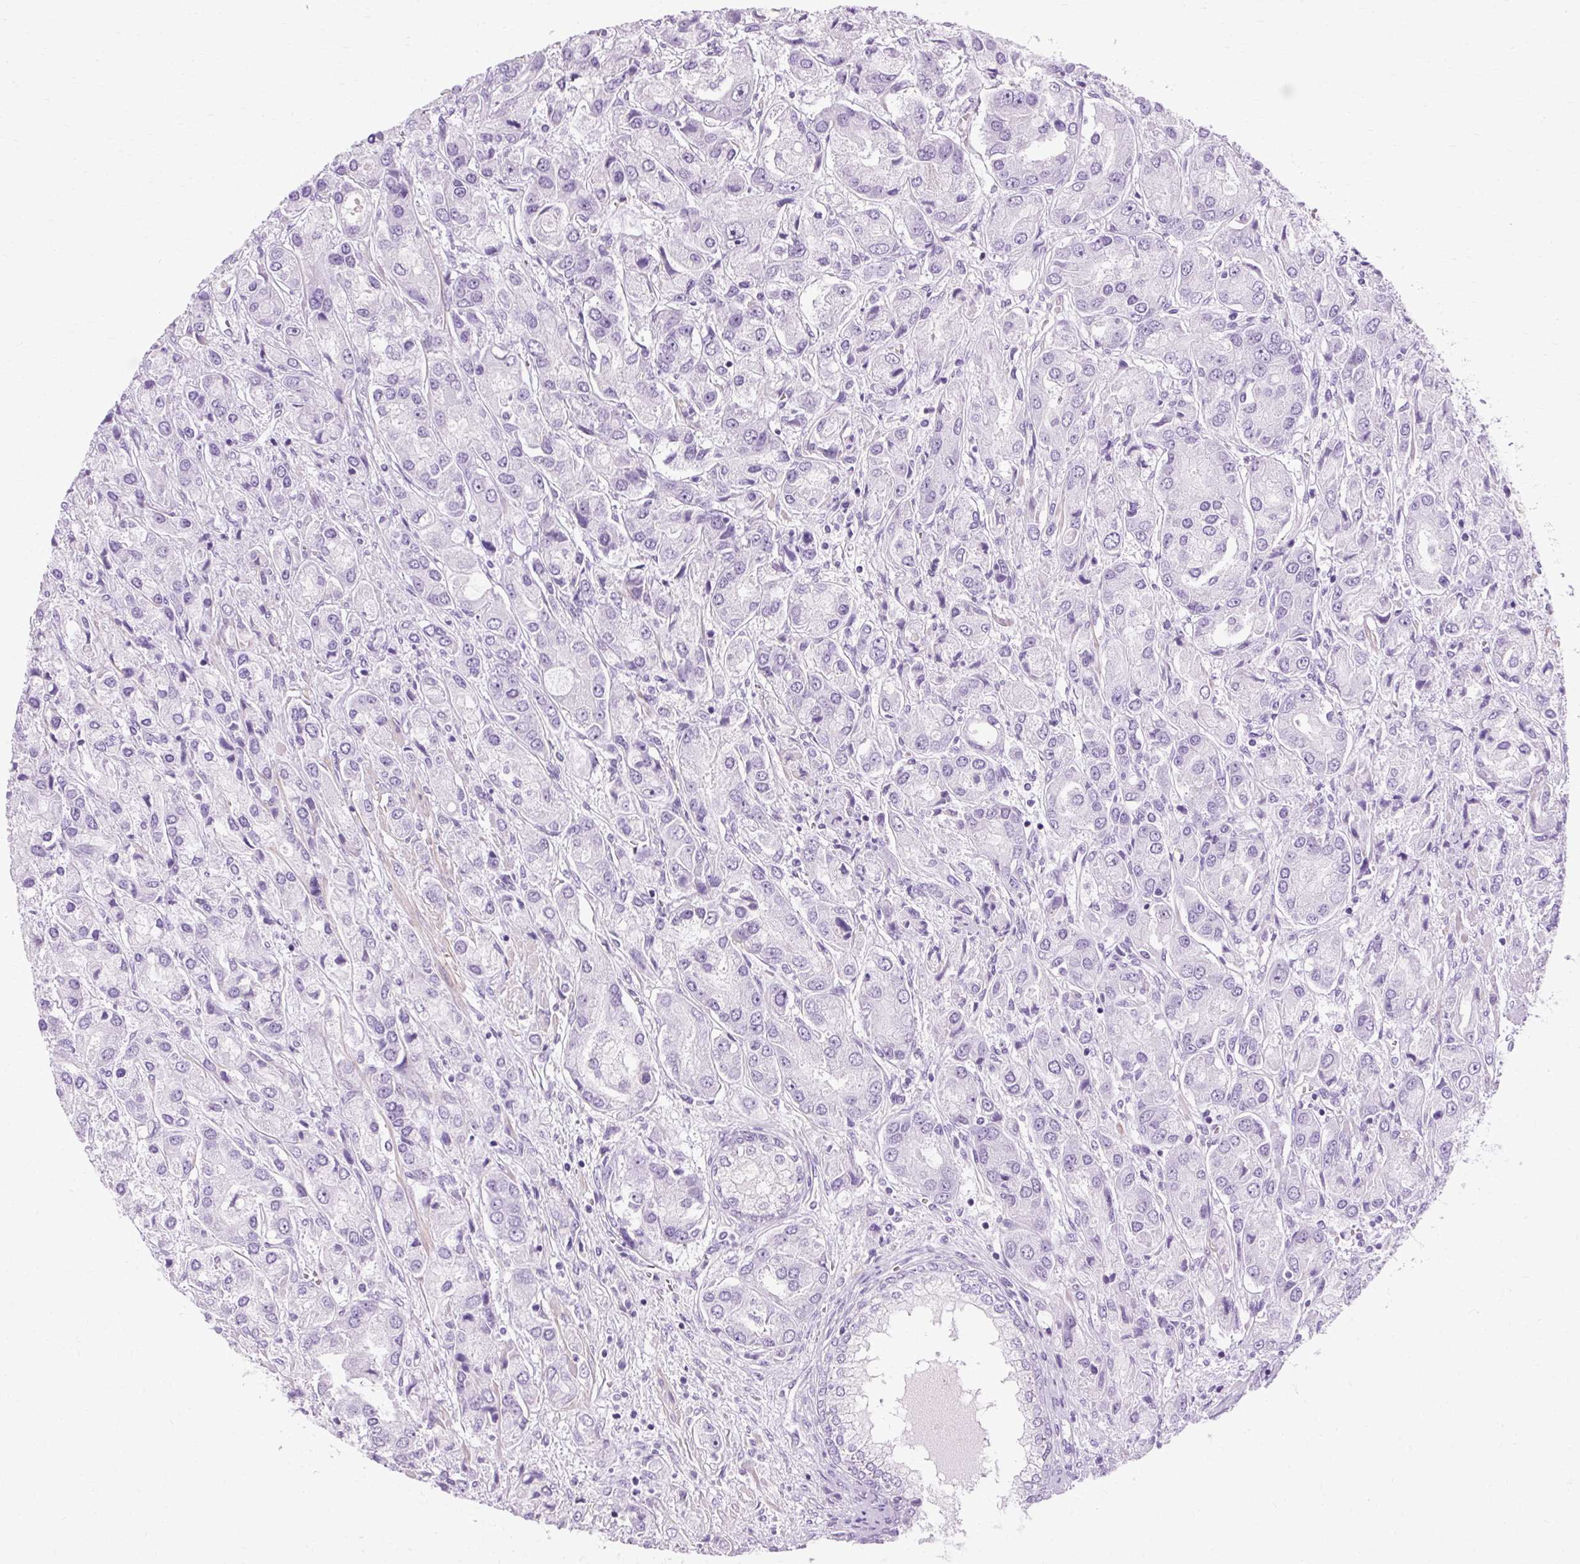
{"staining": {"intensity": "negative", "quantity": "none", "location": "none"}, "tissue": "prostate cancer", "cell_type": "Tumor cells", "image_type": "cancer", "snomed": [{"axis": "morphology", "description": "Adenocarcinoma, High grade"}, {"axis": "topography", "description": "Prostate"}], "caption": "IHC of adenocarcinoma (high-grade) (prostate) demonstrates no positivity in tumor cells.", "gene": "OOEP", "patient": {"sex": "male", "age": 67}}